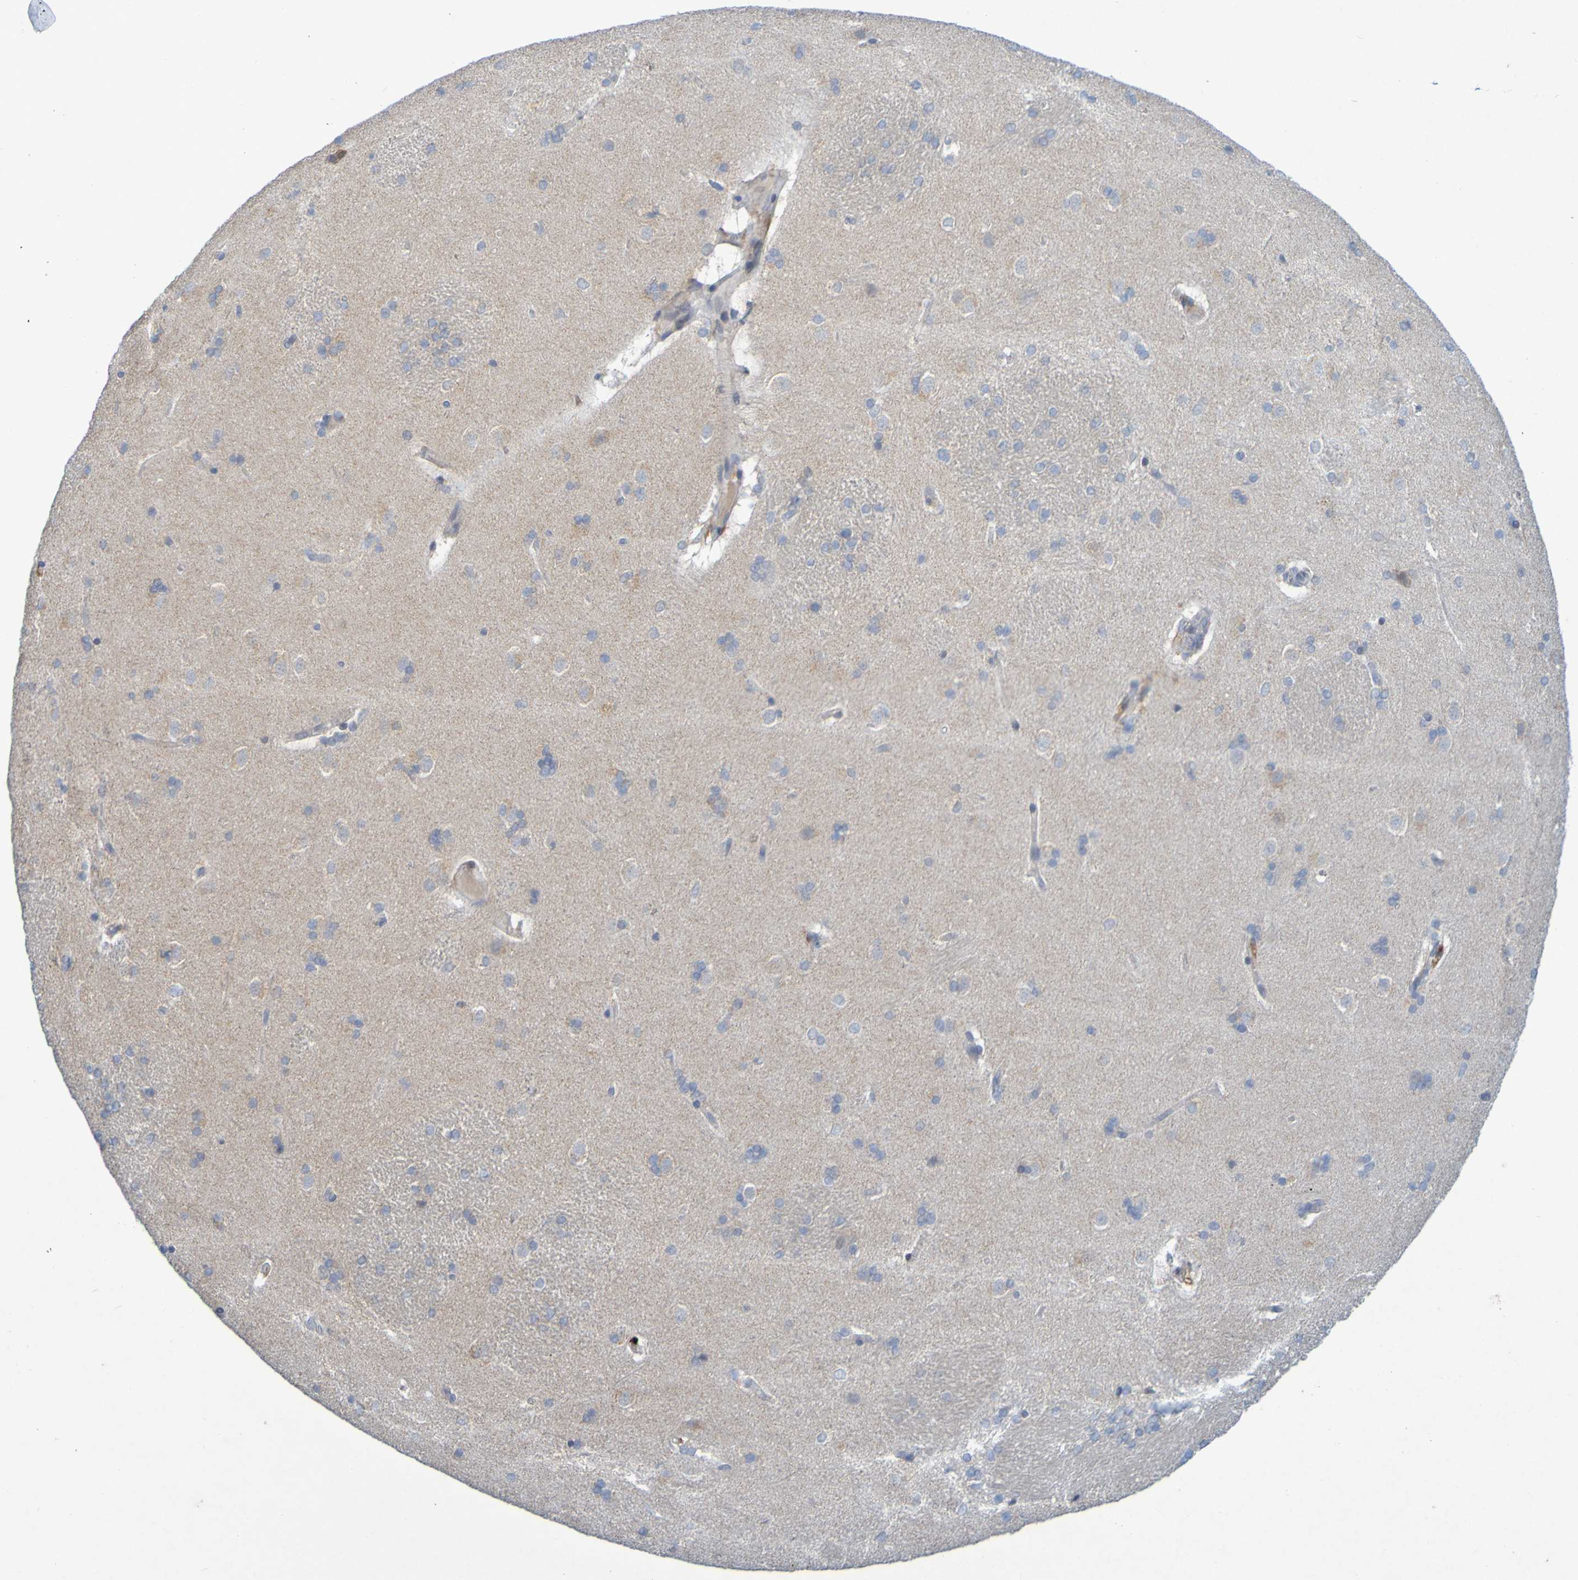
{"staining": {"intensity": "negative", "quantity": "none", "location": "none"}, "tissue": "caudate", "cell_type": "Glial cells", "image_type": "normal", "snomed": [{"axis": "morphology", "description": "Normal tissue, NOS"}, {"axis": "topography", "description": "Lateral ventricle wall"}], "caption": "Immunohistochemistry (IHC) histopathology image of benign caudate: human caudate stained with DAB displays no significant protein expression in glial cells. (Immunohistochemistry, brightfield microscopy, high magnification).", "gene": "LILRB5", "patient": {"sex": "female", "age": 19}}